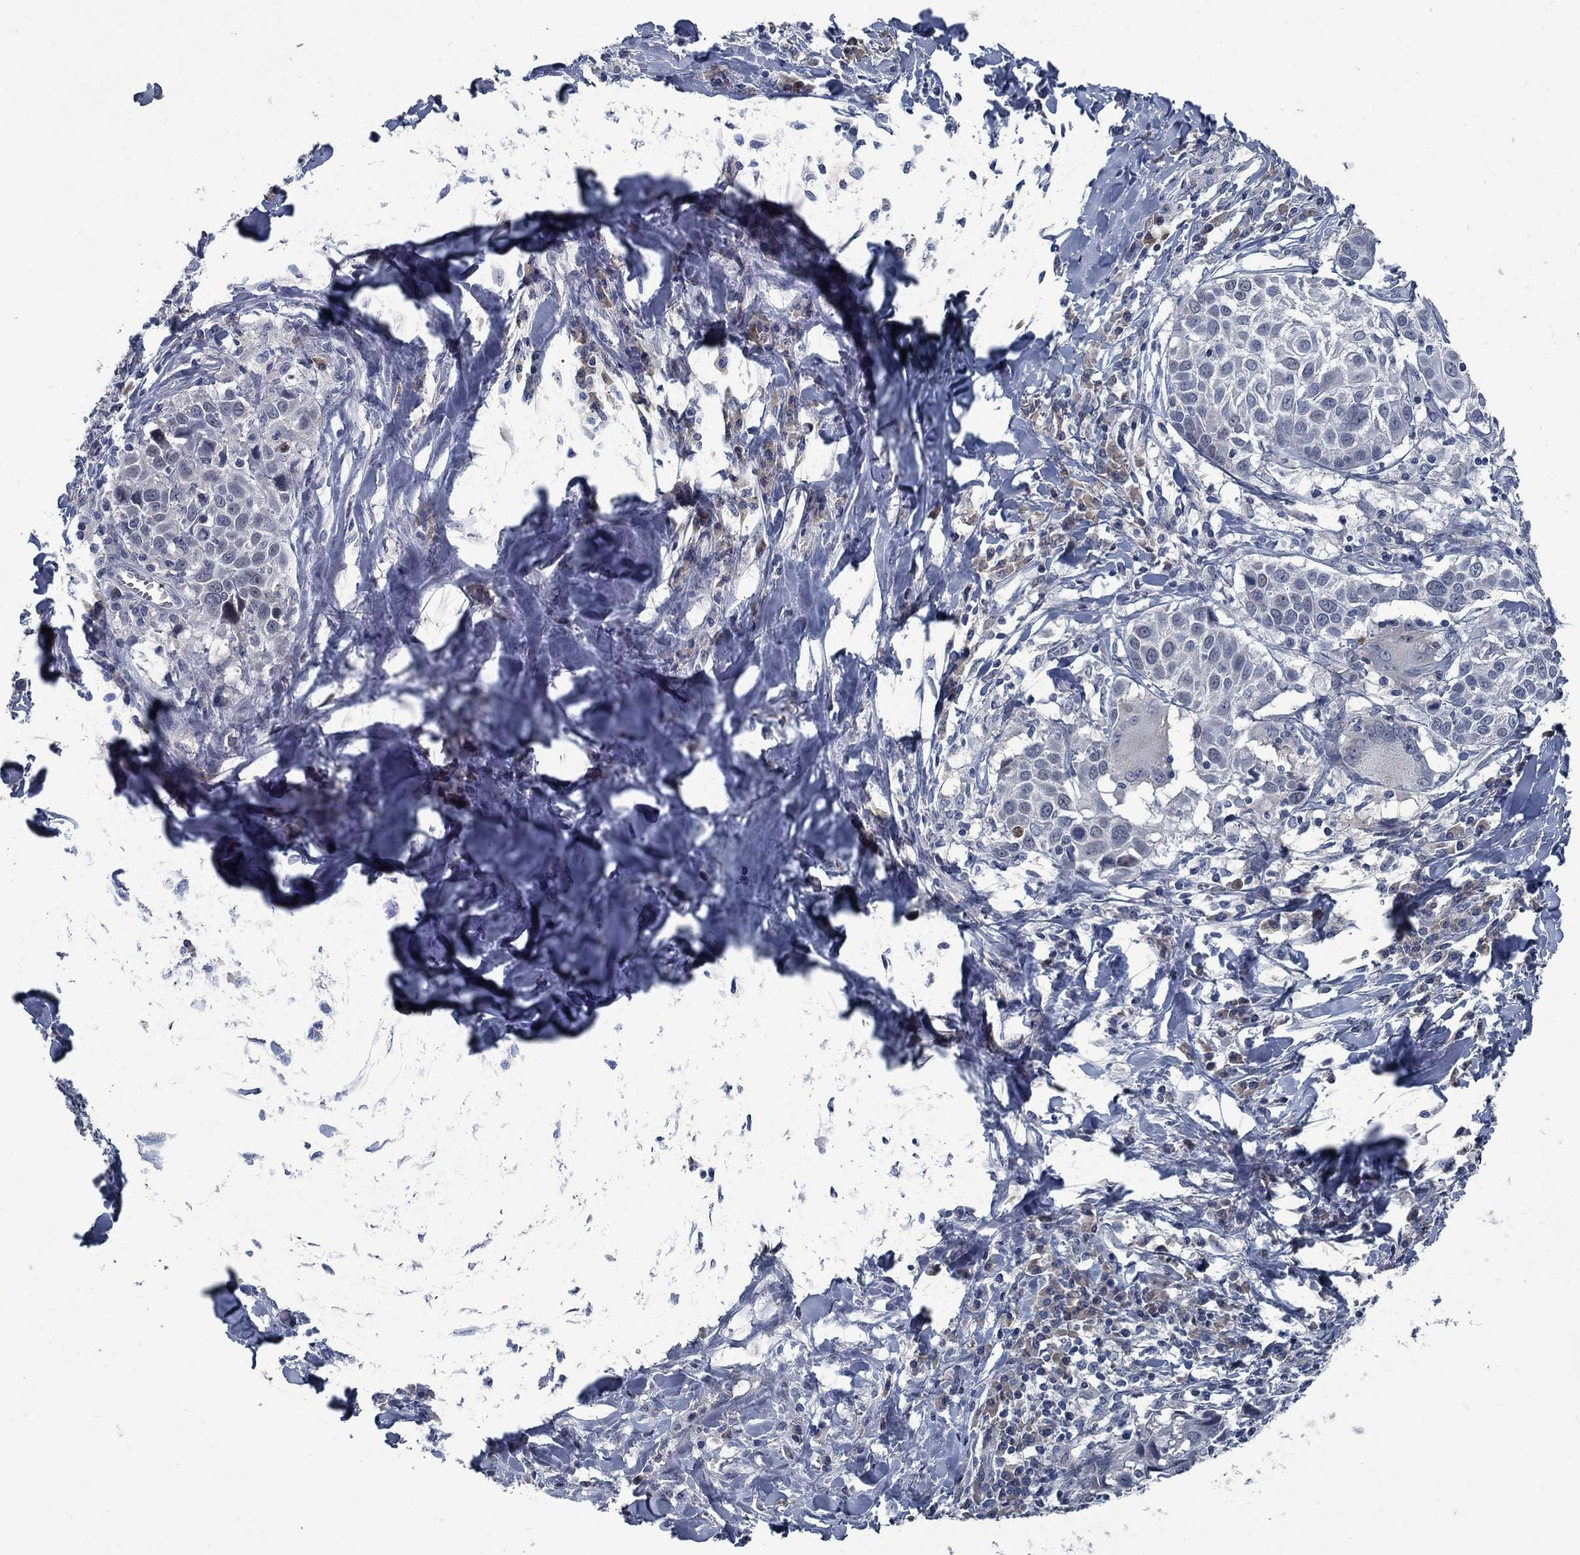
{"staining": {"intensity": "negative", "quantity": "none", "location": "none"}, "tissue": "lung cancer", "cell_type": "Tumor cells", "image_type": "cancer", "snomed": [{"axis": "morphology", "description": "Squamous cell carcinoma, NOS"}, {"axis": "topography", "description": "Lung"}], "caption": "Lung squamous cell carcinoma stained for a protein using immunohistochemistry (IHC) exhibits no staining tumor cells.", "gene": "PNMA8A", "patient": {"sex": "male", "age": 57}}